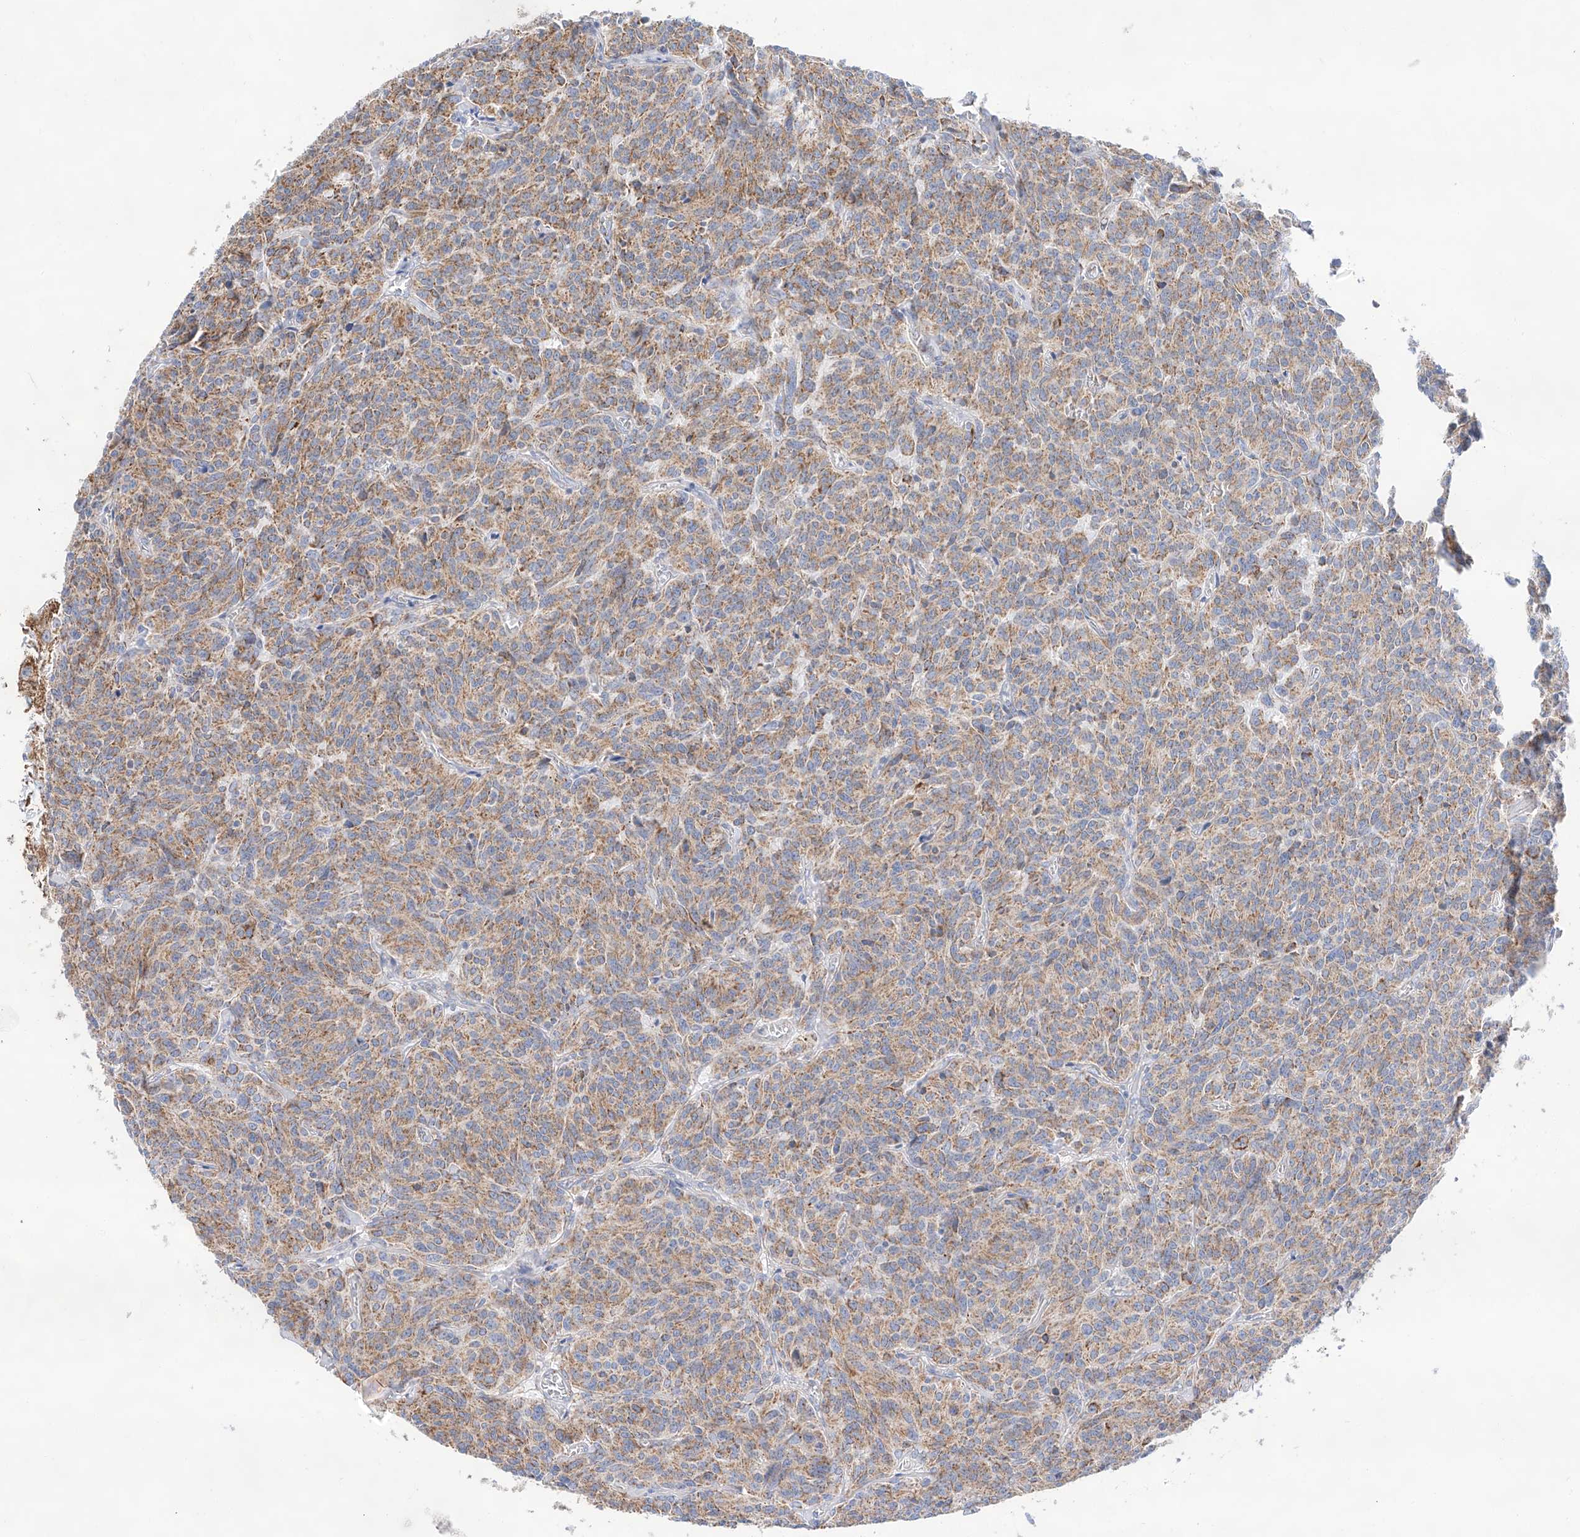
{"staining": {"intensity": "moderate", "quantity": ">75%", "location": "cytoplasmic/membranous"}, "tissue": "carcinoid", "cell_type": "Tumor cells", "image_type": "cancer", "snomed": [{"axis": "morphology", "description": "Carcinoid, malignant, NOS"}, {"axis": "topography", "description": "Lung"}], "caption": "The photomicrograph displays immunohistochemical staining of carcinoid. There is moderate cytoplasmic/membranous staining is present in approximately >75% of tumor cells.", "gene": "TTC27", "patient": {"sex": "female", "age": 46}}